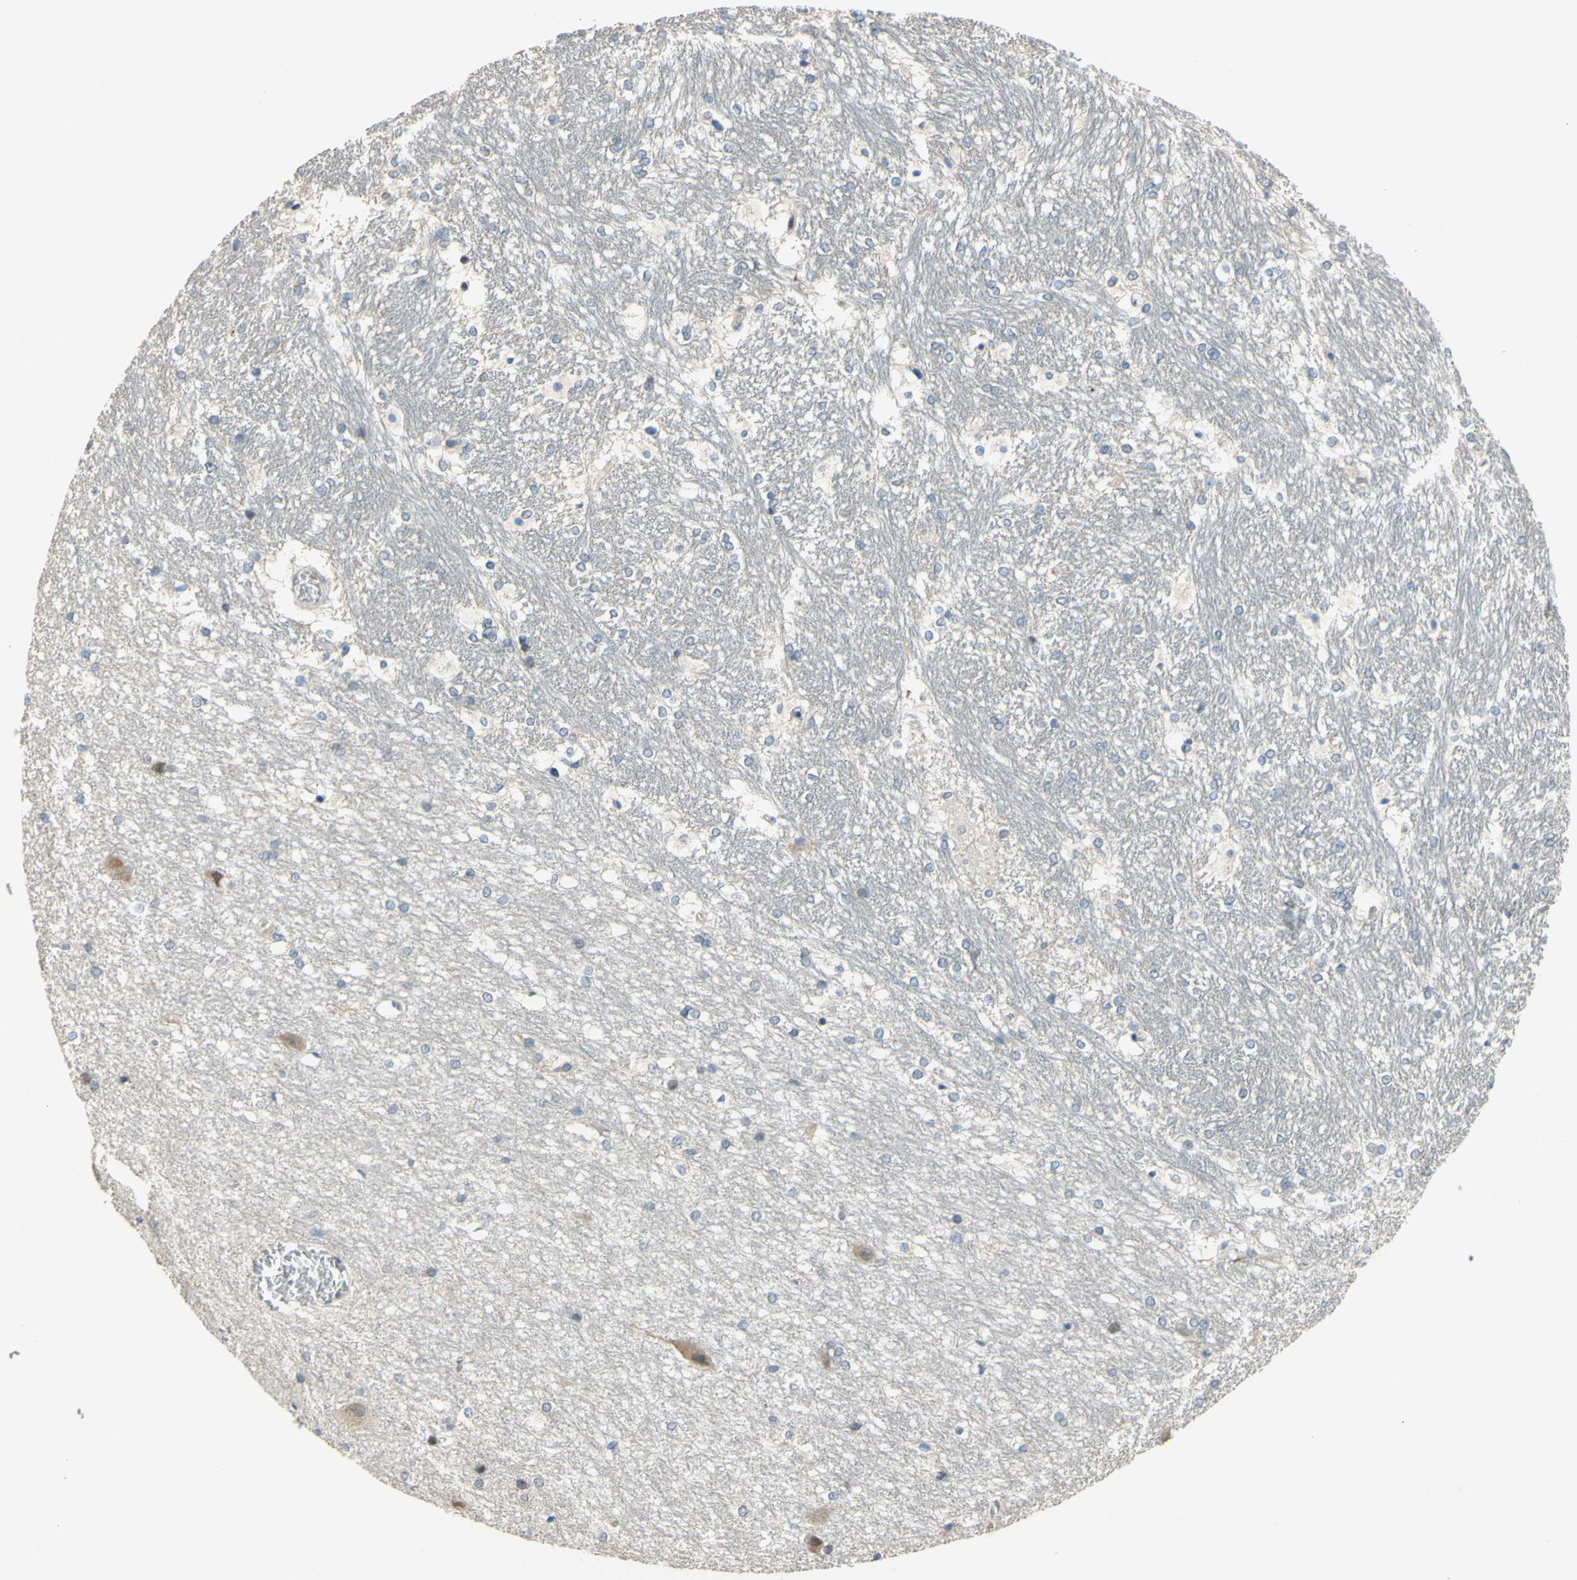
{"staining": {"intensity": "negative", "quantity": "none", "location": "none"}, "tissue": "hippocampus", "cell_type": "Glial cells", "image_type": "normal", "snomed": [{"axis": "morphology", "description": "Normal tissue, NOS"}, {"axis": "topography", "description": "Hippocampus"}], "caption": "The histopathology image exhibits no staining of glial cells in benign hippocampus.", "gene": "ZNF184", "patient": {"sex": "female", "age": 19}}